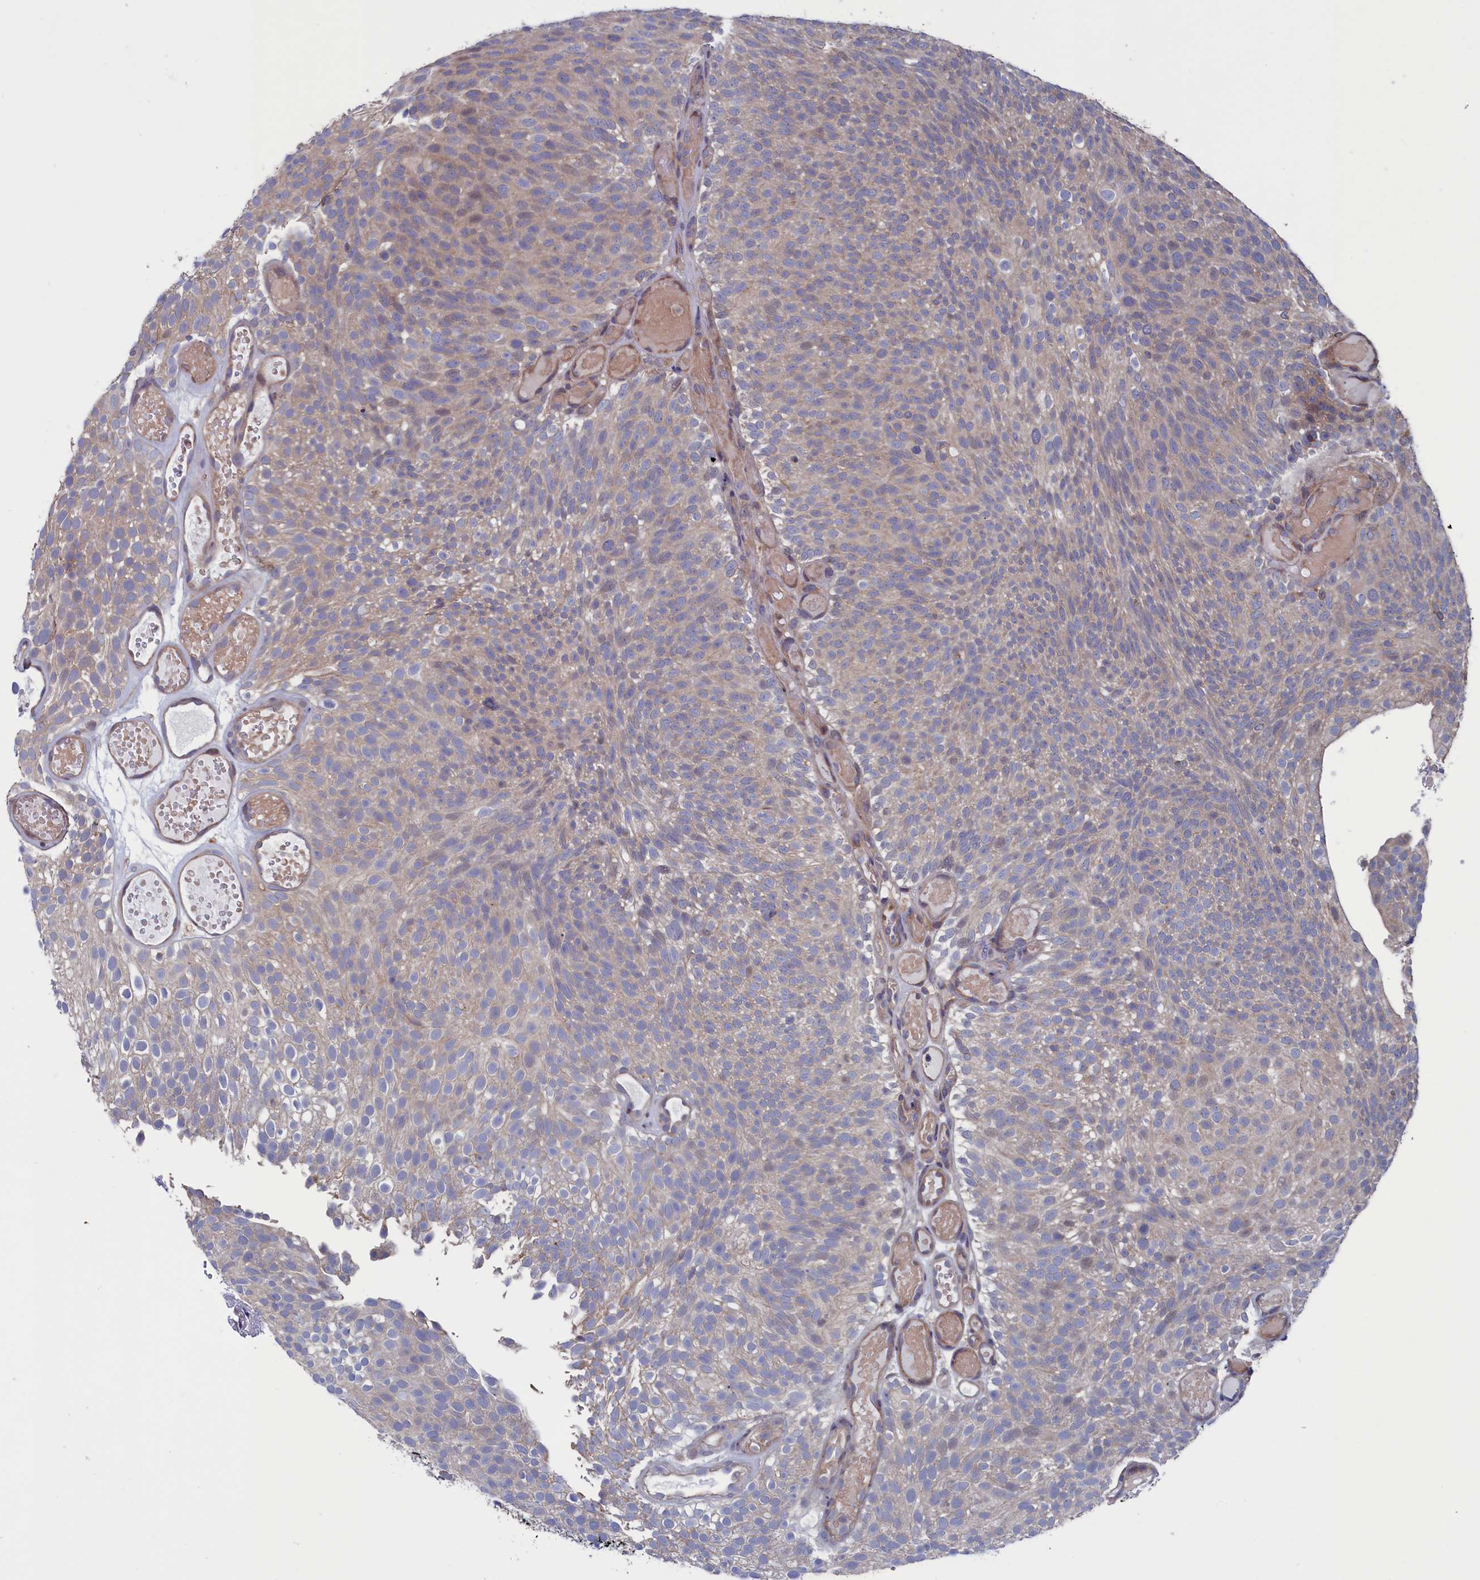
{"staining": {"intensity": "weak", "quantity": "25%-75%", "location": "cytoplasmic/membranous"}, "tissue": "urothelial cancer", "cell_type": "Tumor cells", "image_type": "cancer", "snomed": [{"axis": "morphology", "description": "Urothelial carcinoma, Low grade"}, {"axis": "topography", "description": "Urinary bladder"}], "caption": "Human urothelial cancer stained with a brown dye demonstrates weak cytoplasmic/membranous positive positivity in approximately 25%-75% of tumor cells.", "gene": "SPATA13", "patient": {"sex": "male", "age": 78}}